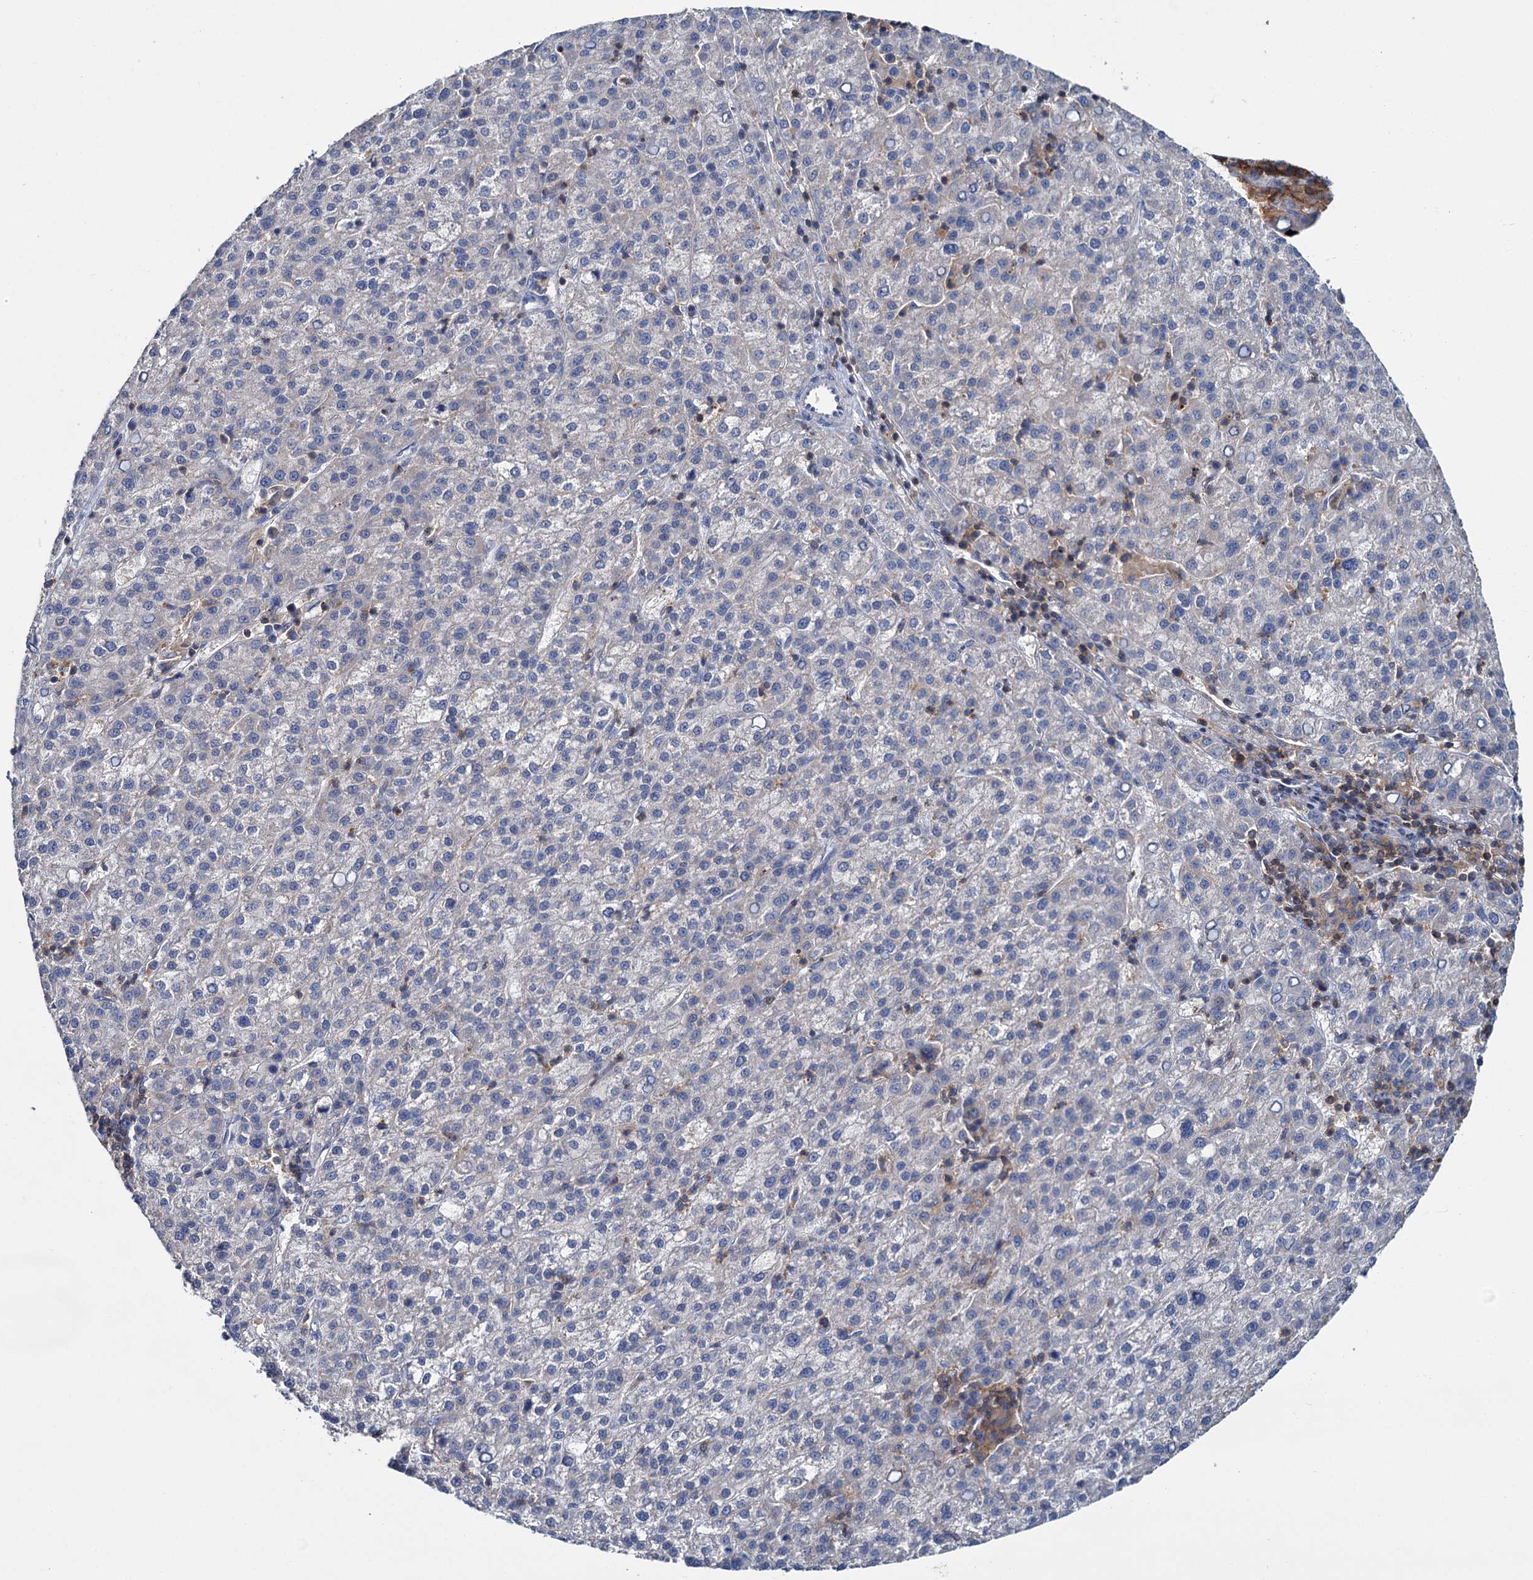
{"staining": {"intensity": "negative", "quantity": "none", "location": "none"}, "tissue": "liver cancer", "cell_type": "Tumor cells", "image_type": "cancer", "snomed": [{"axis": "morphology", "description": "Carcinoma, Hepatocellular, NOS"}, {"axis": "topography", "description": "Liver"}], "caption": "The micrograph demonstrates no staining of tumor cells in hepatocellular carcinoma (liver).", "gene": "FGFR2", "patient": {"sex": "female", "age": 58}}